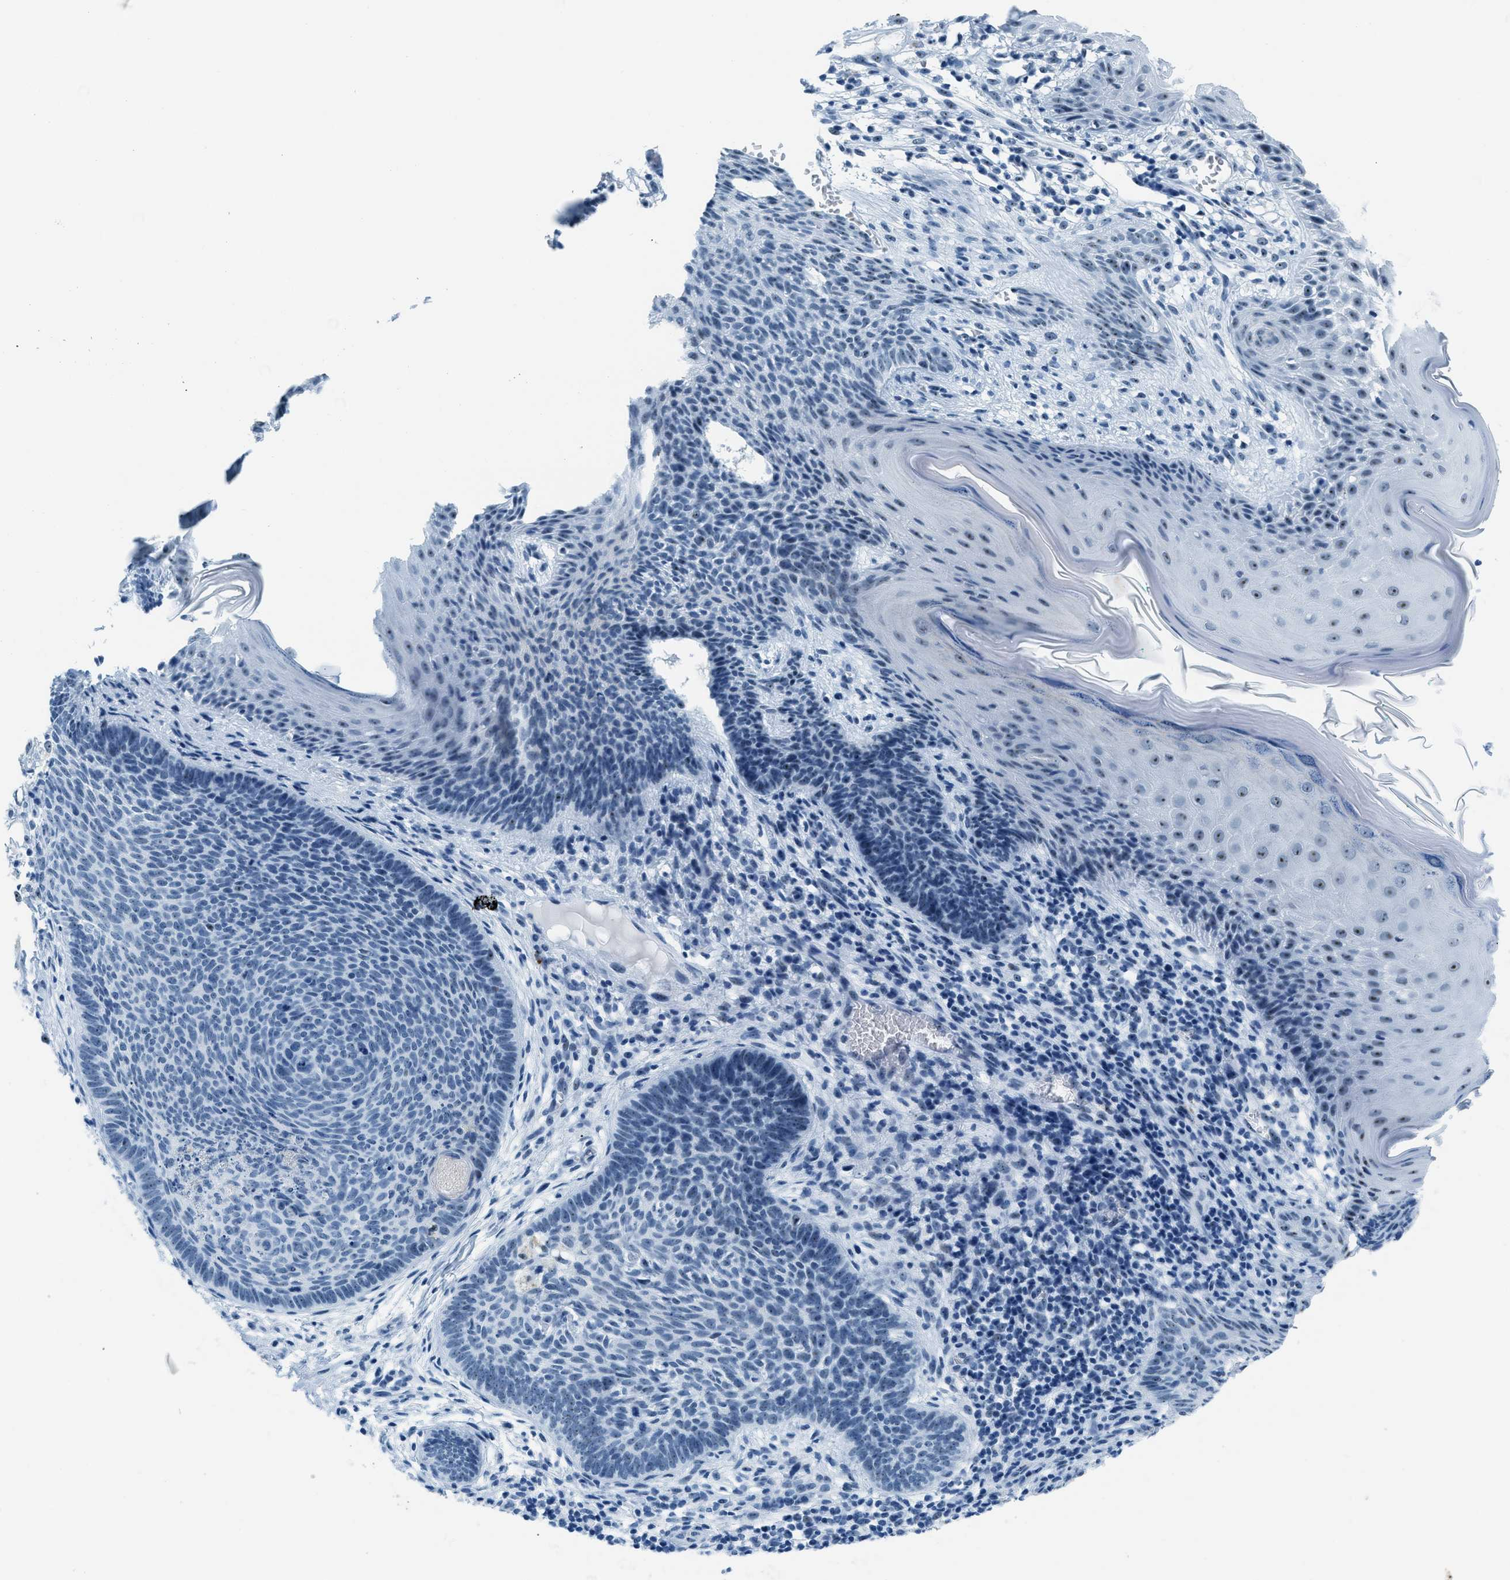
{"staining": {"intensity": "negative", "quantity": "none", "location": "none"}, "tissue": "skin cancer", "cell_type": "Tumor cells", "image_type": "cancer", "snomed": [{"axis": "morphology", "description": "Basal cell carcinoma"}, {"axis": "topography", "description": "Skin"}], "caption": "Histopathology image shows no protein staining in tumor cells of skin basal cell carcinoma tissue.", "gene": "PLA2G2A", "patient": {"sex": "male", "age": 60}}